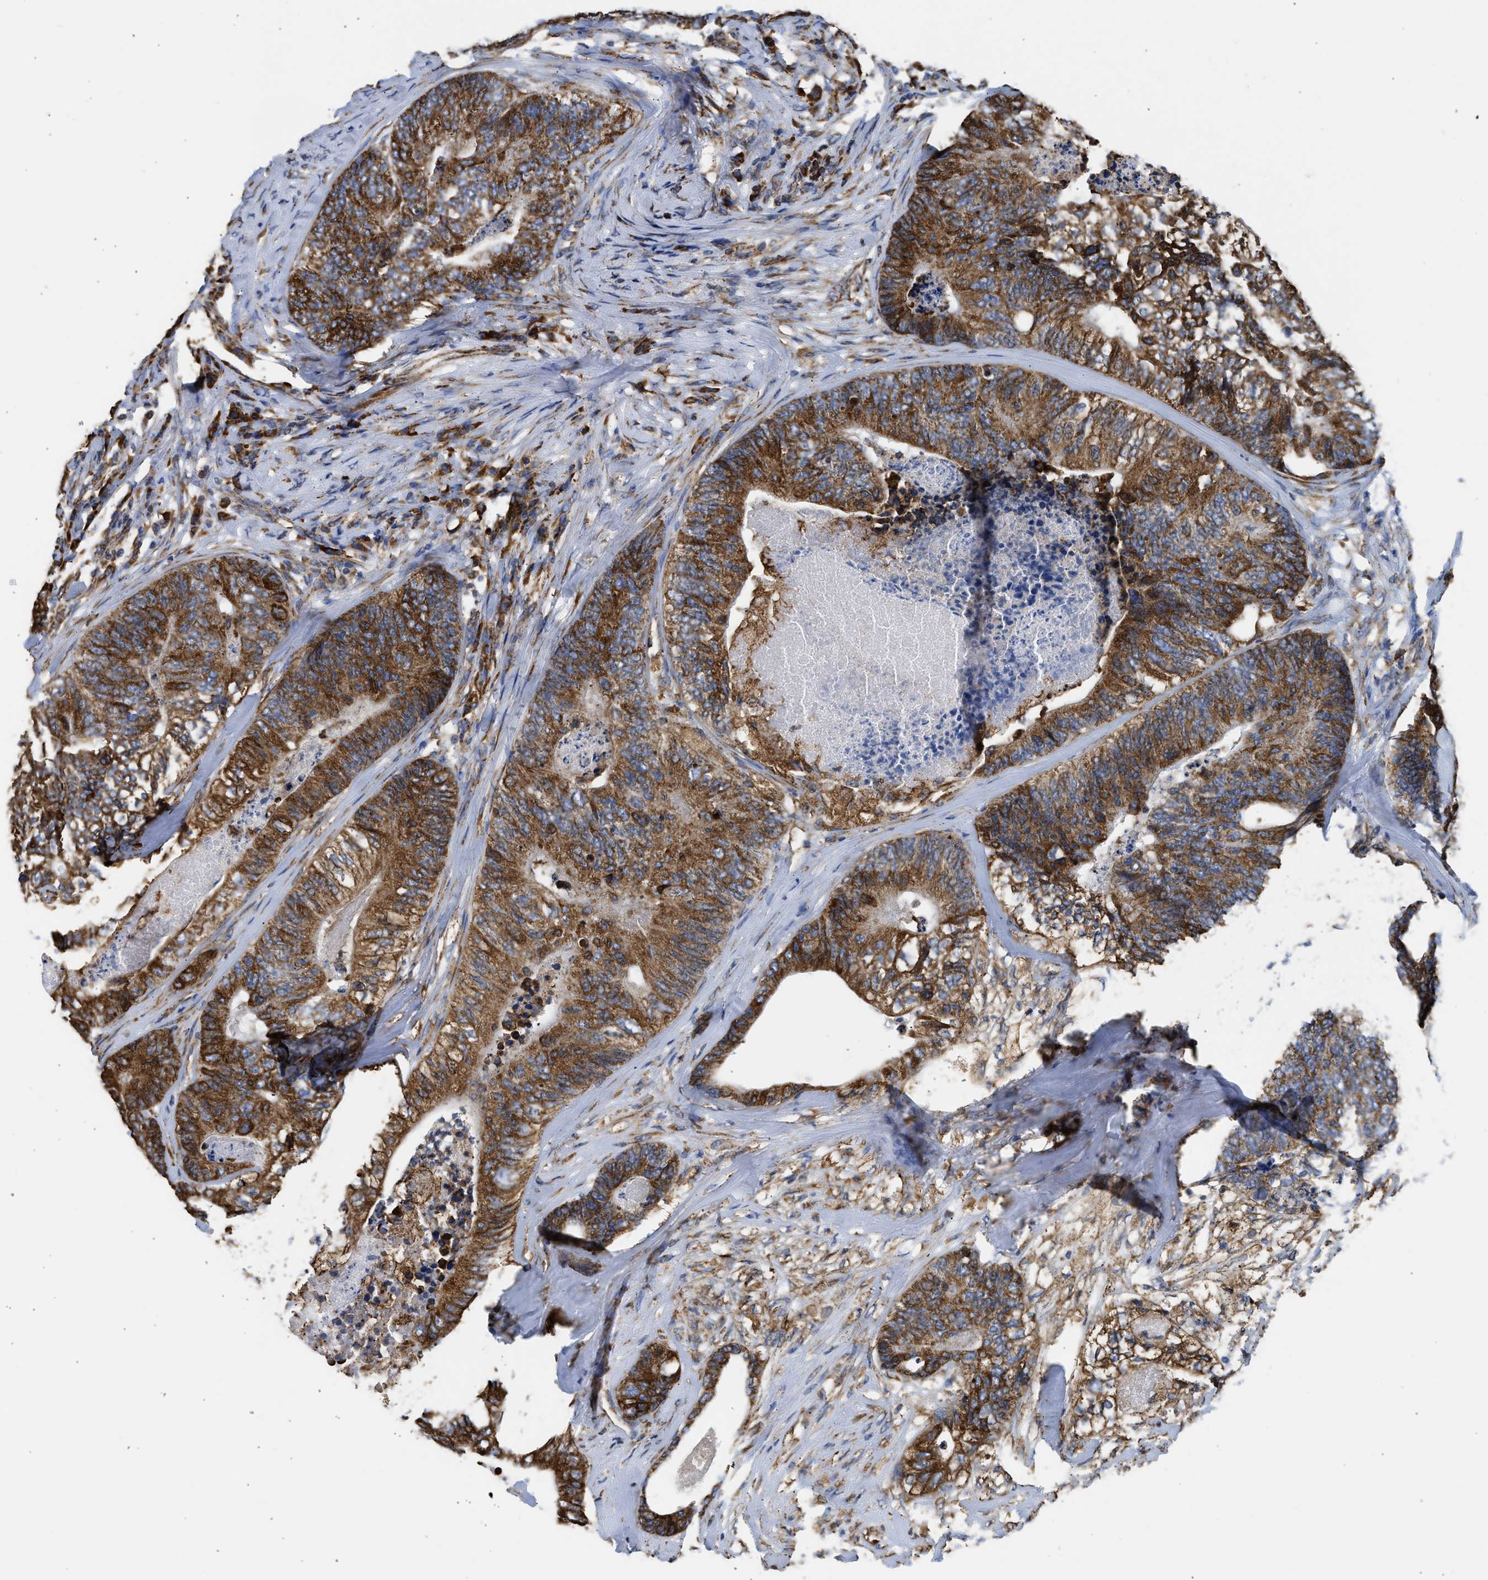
{"staining": {"intensity": "moderate", "quantity": ">75%", "location": "cytoplasmic/membranous"}, "tissue": "colorectal cancer", "cell_type": "Tumor cells", "image_type": "cancer", "snomed": [{"axis": "morphology", "description": "Adenocarcinoma, NOS"}, {"axis": "topography", "description": "Colon"}], "caption": "The photomicrograph exhibits immunohistochemical staining of colorectal cancer (adenocarcinoma). There is moderate cytoplasmic/membranous positivity is identified in about >75% of tumor cells.", "gene": "CYCS", "patient": {"sex": "female", "age": 67}}